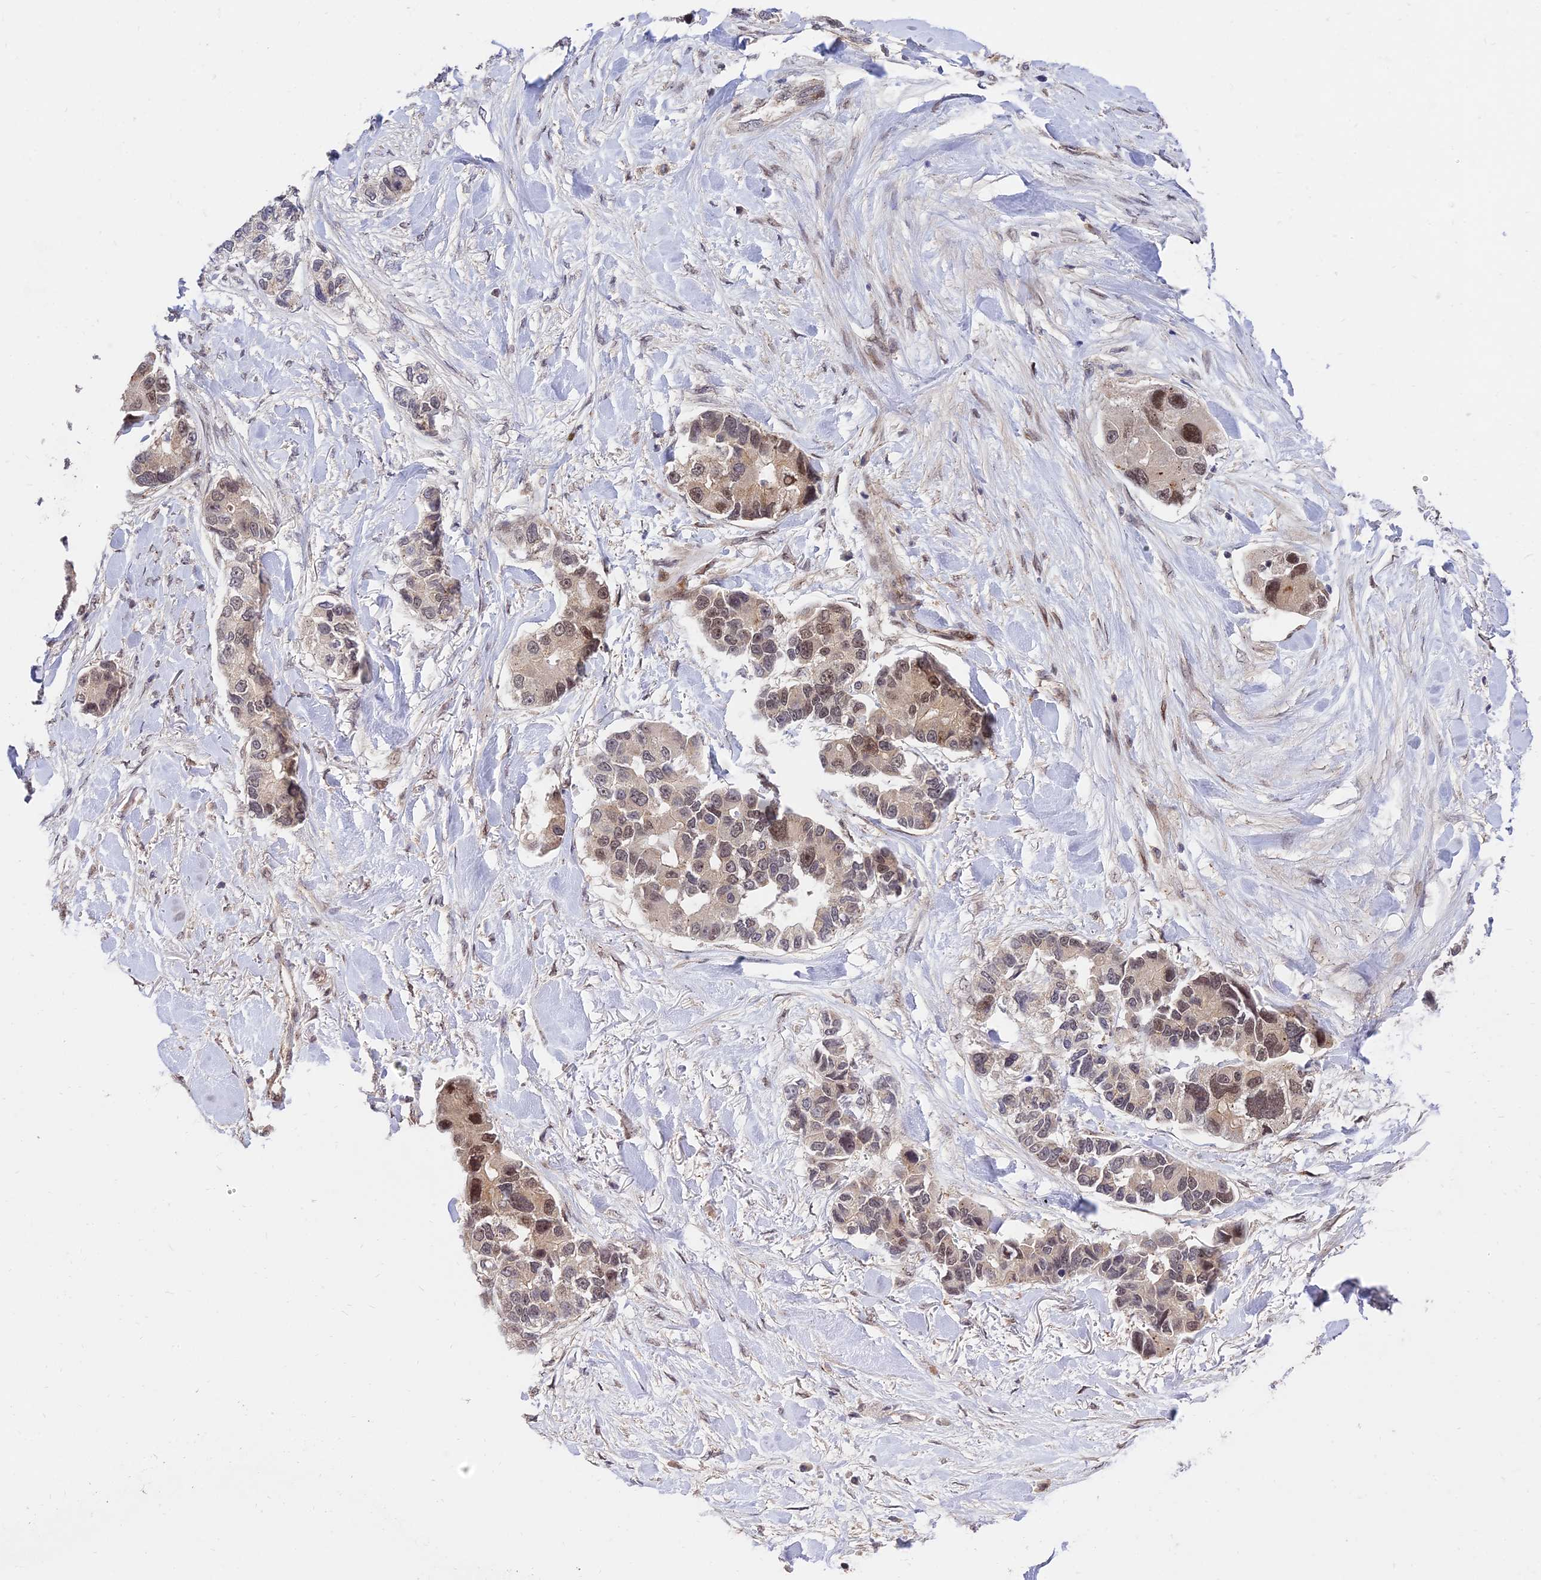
{"staining": {"intensity": "moderate", "quantity": ">75%", "location": "nuclear"}, "tissue": "lung cancer", "cell_type": "Tumor cells", "image_type": "cancer", "snomed": [{"axis": "morphology", "description": "Adenocarcinoma, NOS"}, {"axis": "topography", "description": "Lung"}], "caption": "A micrograph of lung cancer stained for a protein shows moderate nuclear brown staining in tumor cells.", "gene": "ZNF85", "patient": {"sex": "female", "age": 54}}